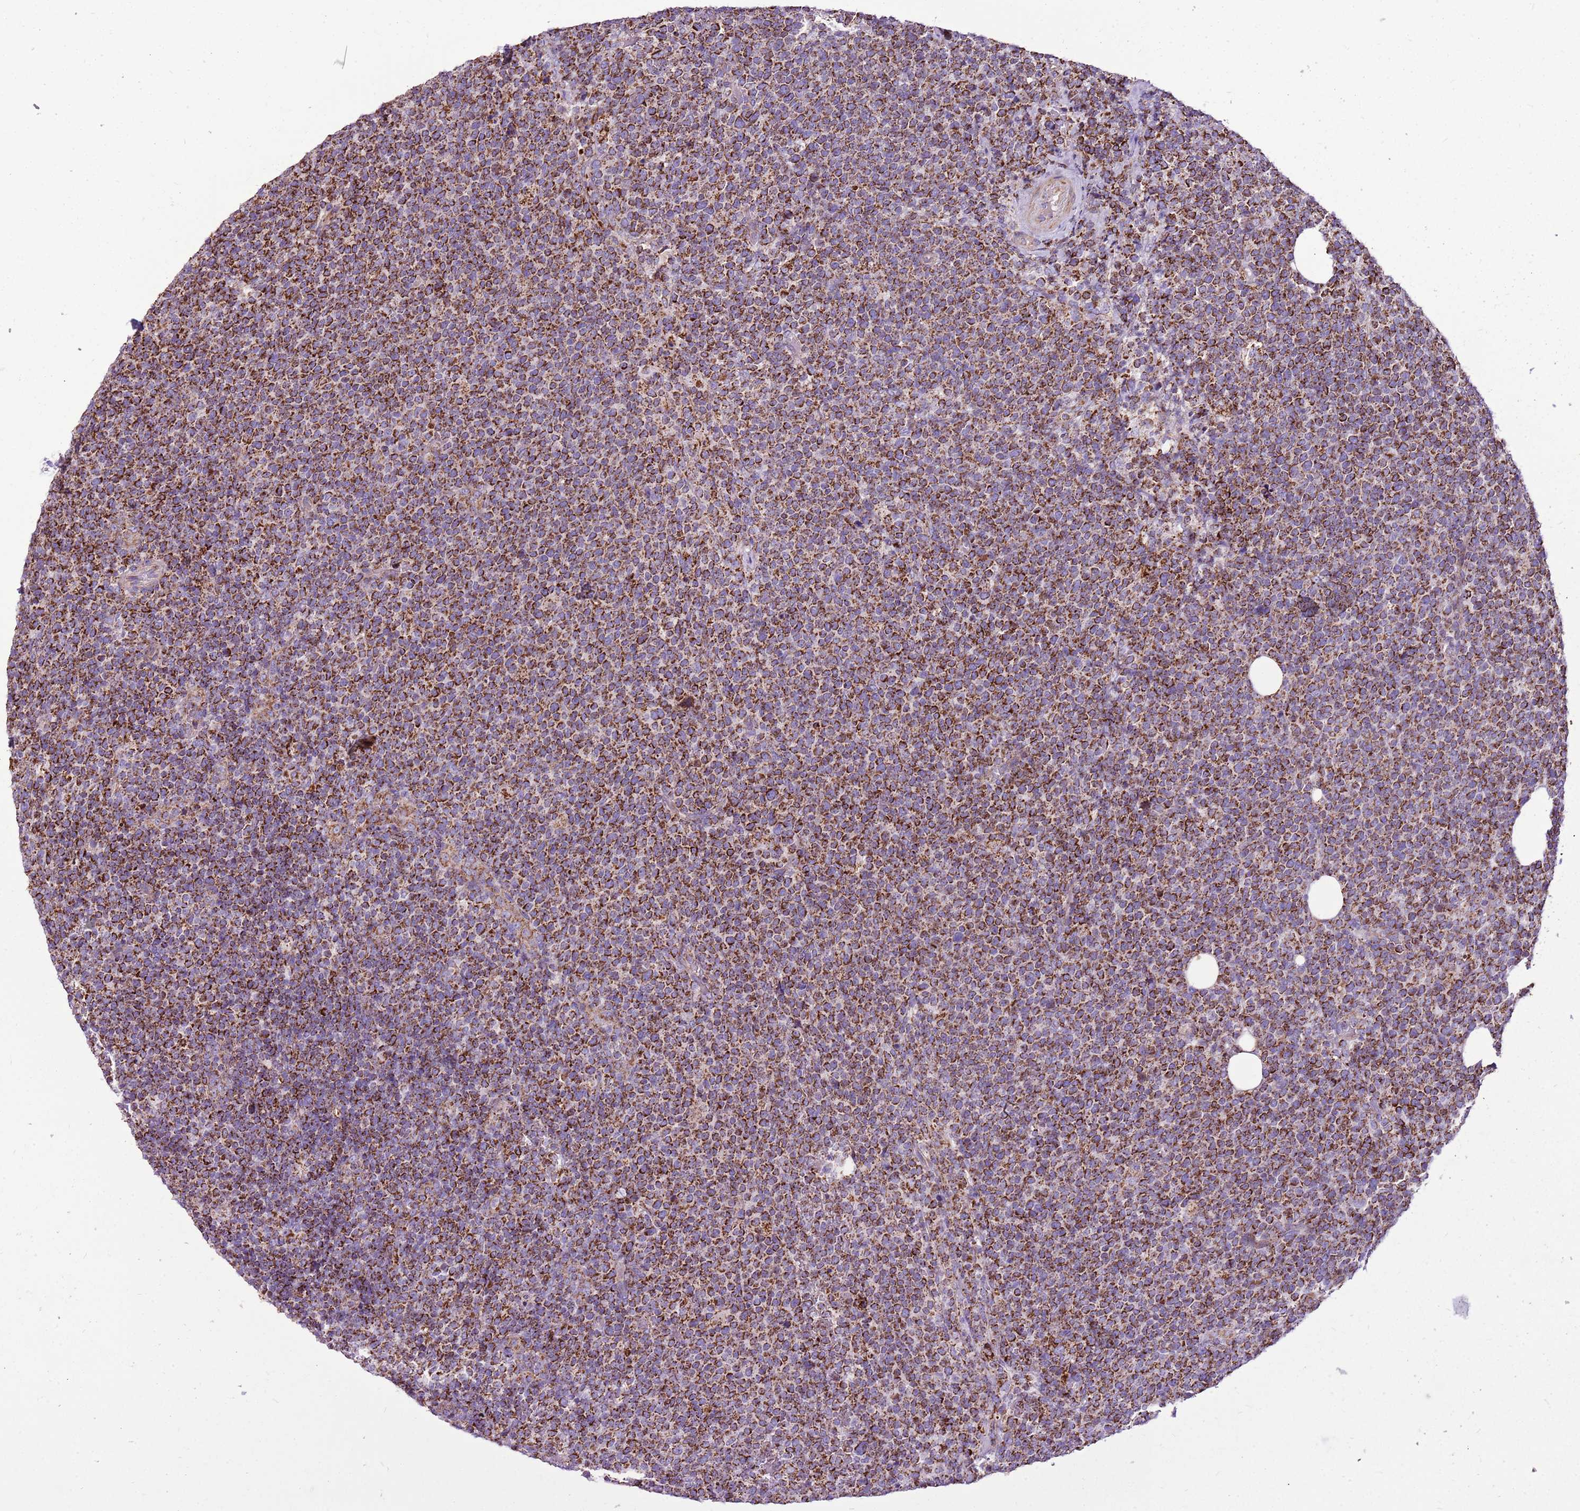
{"staining": {"intensity": "strong", "quantity": ">75%", "location": "cytoplasmic/membranous"}, "tissue": "lymphoma", "cell_type": "Tumor cells", "image_type": "cancer", "snomed": [{"axis": "morphology", "description": "Malignant lymphoma, non-Hodgkin's type, High grade"}, {"axis": "topography", "description": "Lymph node"}], "caption": "Tumor cells demonstrate strong cytoplasmic/membranous staining in about >75% of cells in high-grade malignant lymphoma, non-Hodgkin's type.", "gene": "GCDH", "patient": {"sex": "male", "age": 61}}